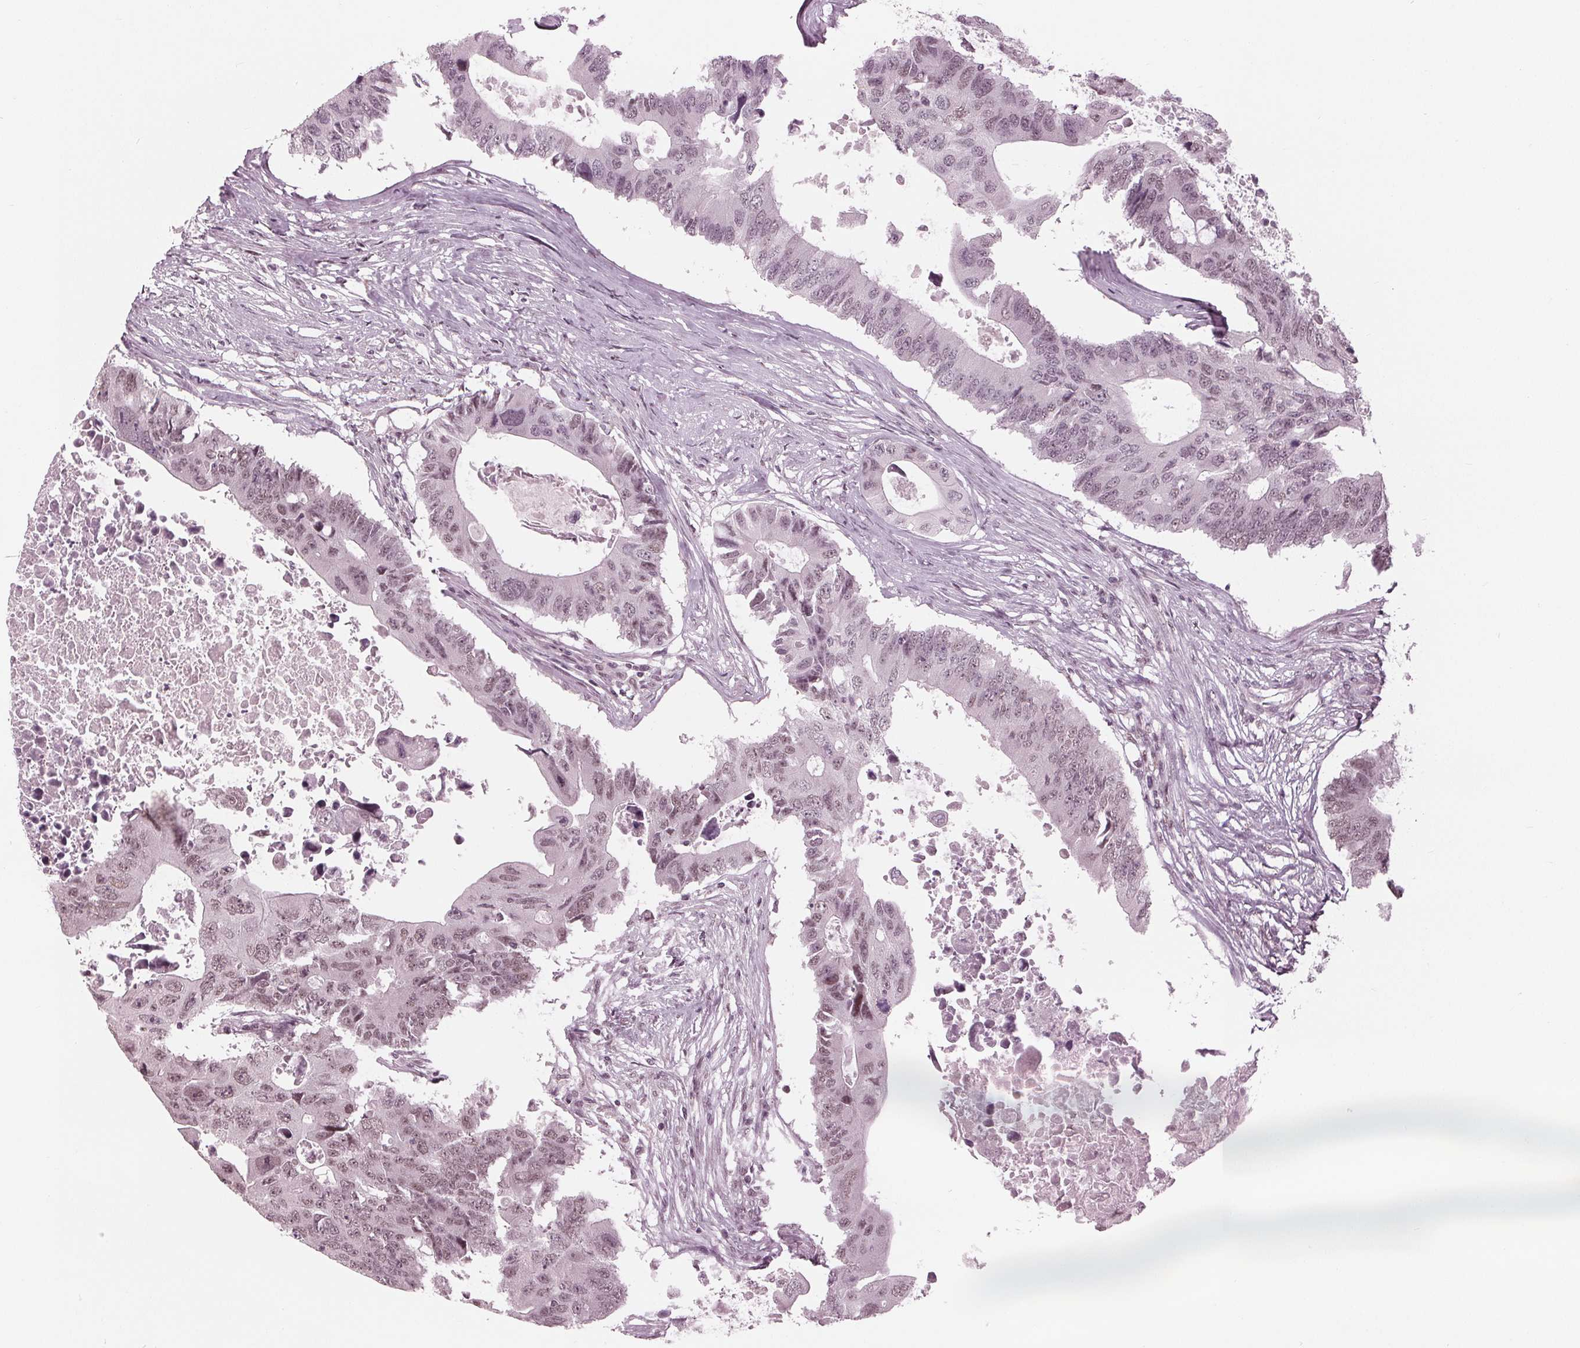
{"staining": {"intensity": "weak", "quantity": ">75%", "location": "nuclear"}, "tissue": "colorectal cancer", "cell_type": "Tumor cells", "image_type": "cancer", "snomed": [{"axis": "morphology", "description": "Adenocarcinoma, NOS"}, {"axis": "topography", "description": "Colon"}], "caption": "Immunohistochemistry (IHC) micrograph of colorectal cancer stained for a protein (brown), which reveals low levels of weak nuclear positivity in about >75% of tumor cells.", "gene": "DNMT3L", "patient": {"sex": "male", "age": 71}}